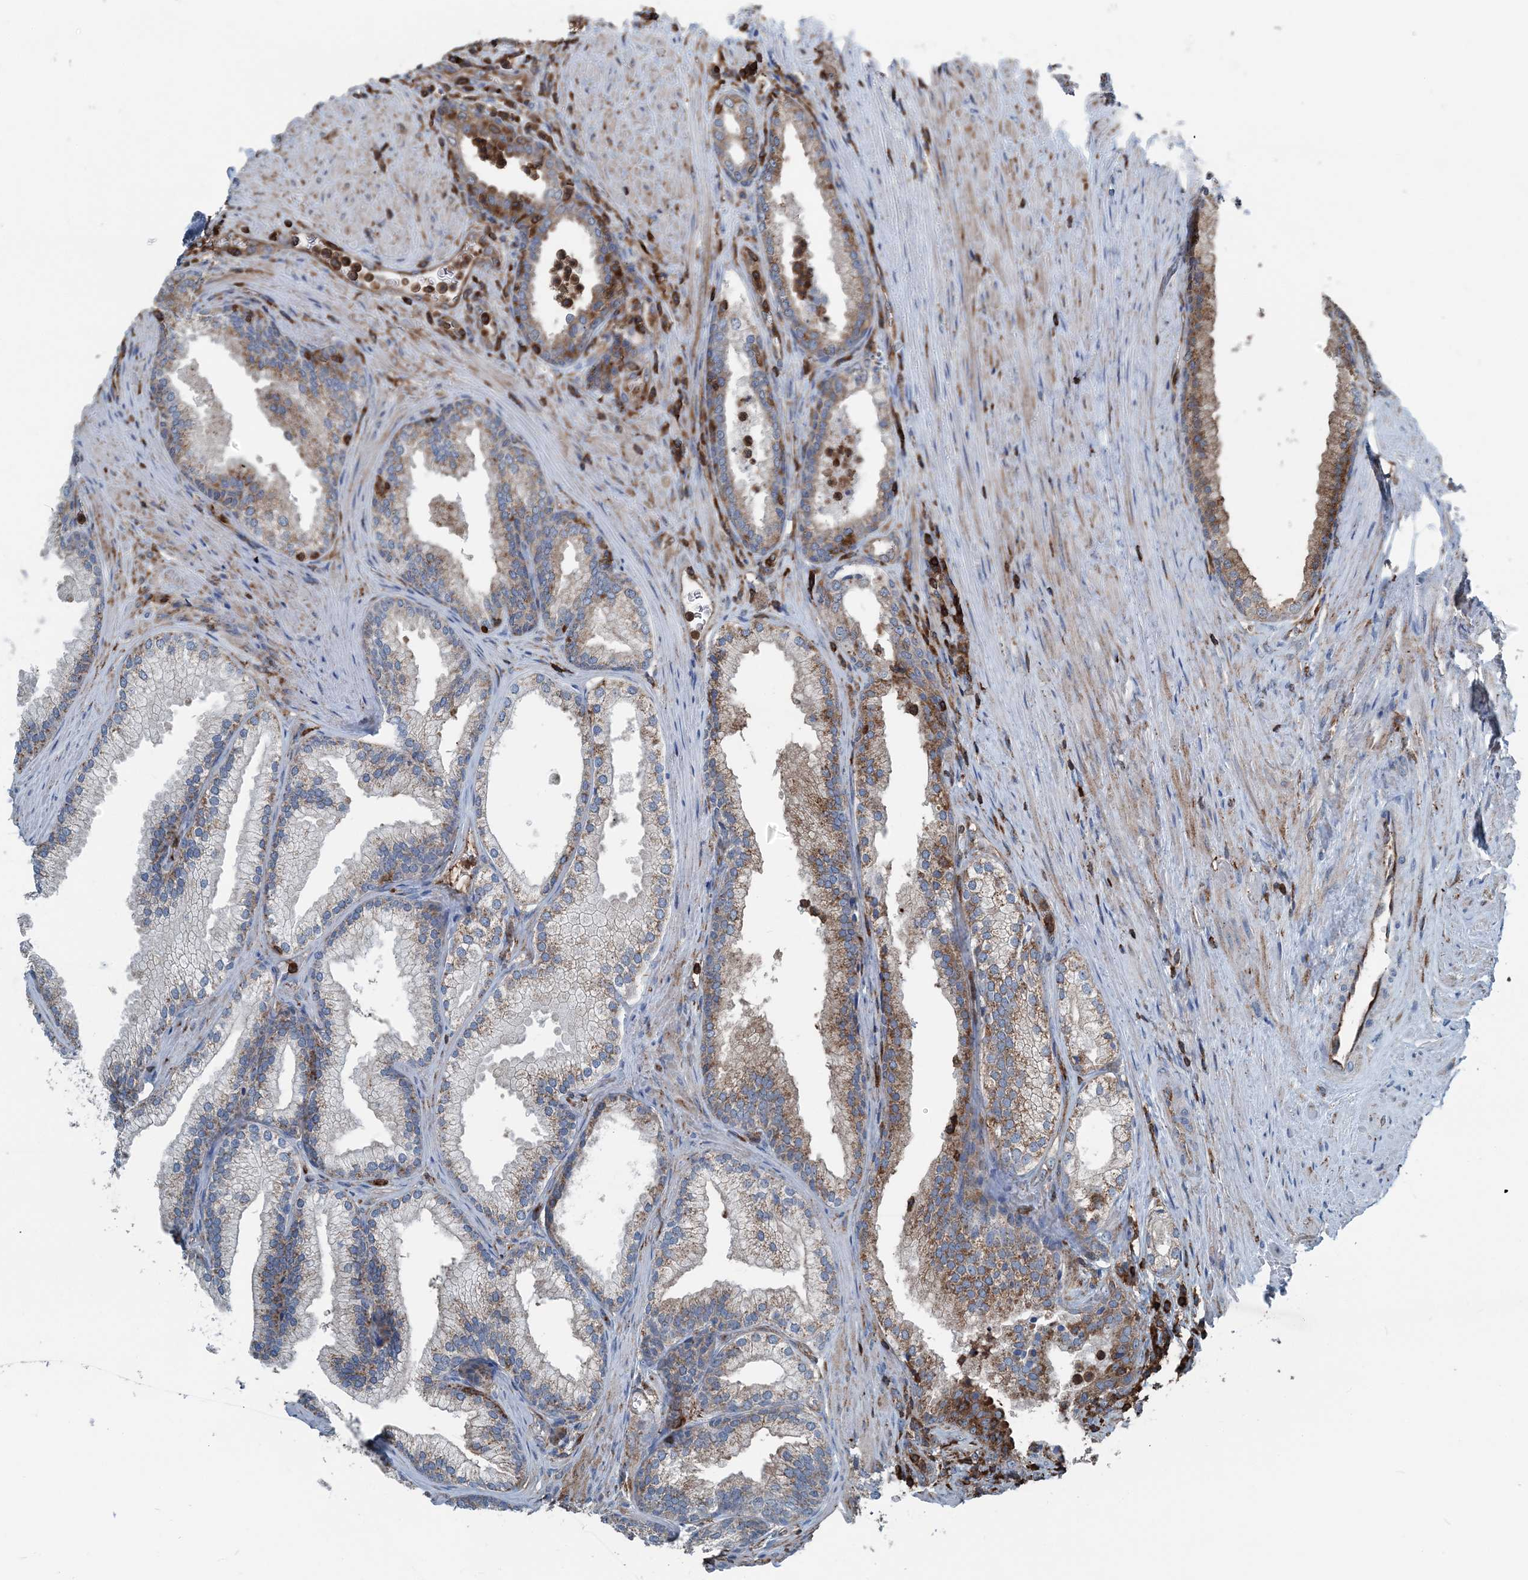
{"staining": {"intensity": "moderate", "quantity": "25%-75%", "location": "cytoplasmic/membranous"}, "tissue": "prostate", "cell_type": "Glandular cells", "image_type": "normal", "snomed": [{"axis": "morphology", "description": "Normal tissue, NOS"}, {"axis": "topography", "description": "Prostate"}], "caption": "Protein positivity by immunohistochemistry shows moderate cytoplasmic/membranous positivity in about 25%-75% of glandular cells in unremarkable prostate.", "gene": "CFL1", "patient": {"sex": "male", "age": 76}}